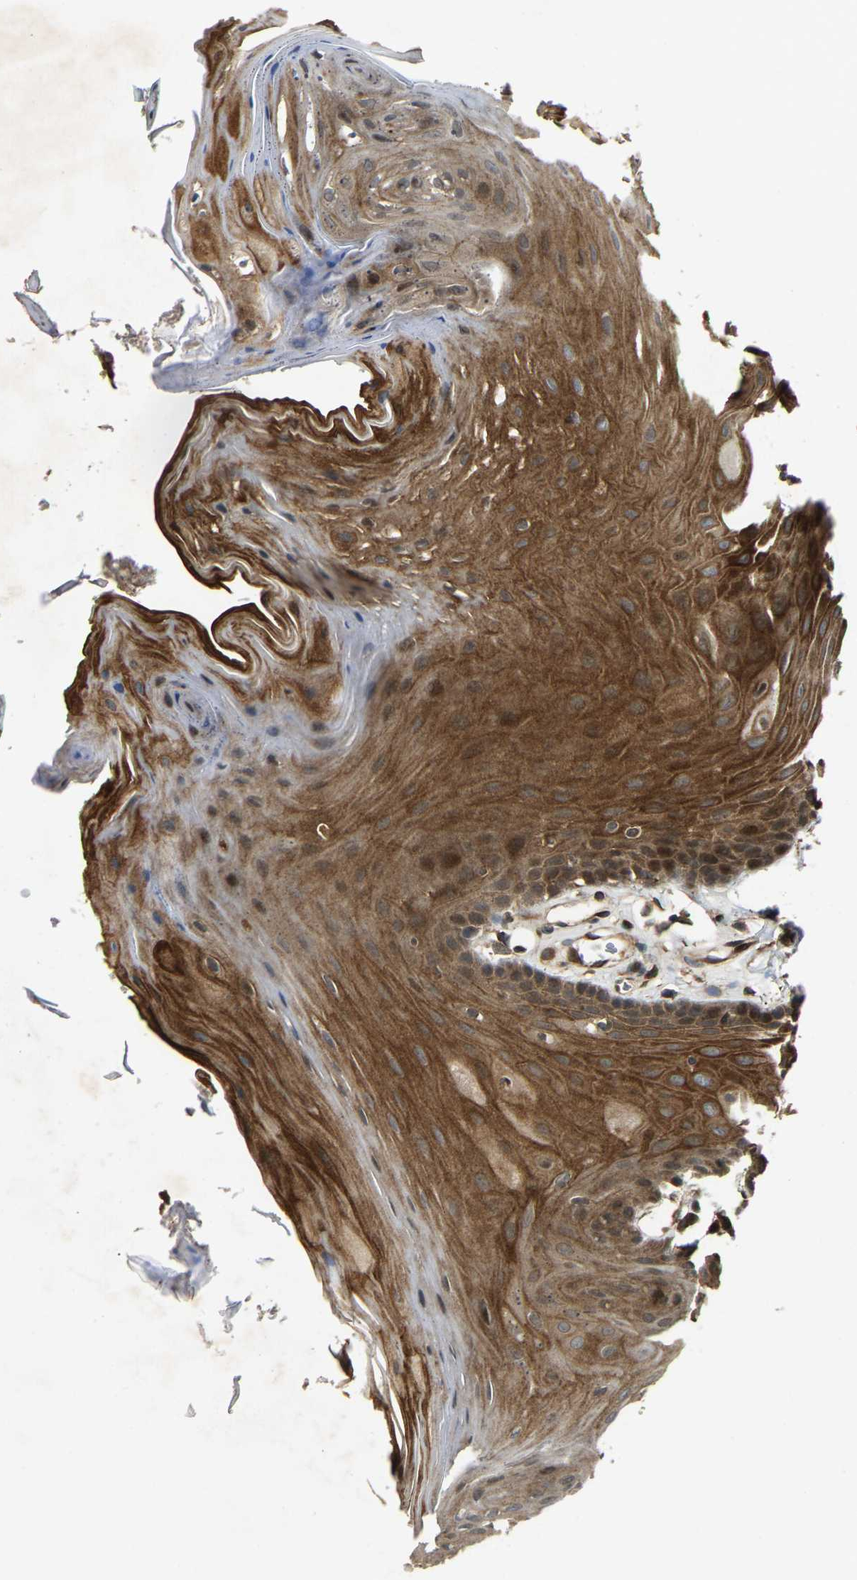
{"staining": {"intensity": "strong", "quantity": ">75%", "location": "cytoplasmic/membranous"}, "tissue": "oral mucosa", "cell_type": "Squamous epithelial cells", "image_type": "normal", "snomed": [{"axis": "morphology", "description": "Normal tissue, NOS"}, {"axis": "morphology", "description": "Squamous cell carcinoma, NOS"}, {"axis": "topography", "description": "Oral tissue"}, {"axis": "topography", "description": "Head-Neck"}], "caption": "Squamous epithelial cells reveal high levels of strong cytoplasmic/membranous staining in approximately >75% of cells in normal oral mucosa. The staining was performed using DAB (3,3'-diaminobenzidine) to visualize the protein expression in brown, while the nuclei were stained in blue with hematoxylin (Magnification: 20x).", "gene": "KIAA1549", "patient": {"sex": "male", "age": 71}}